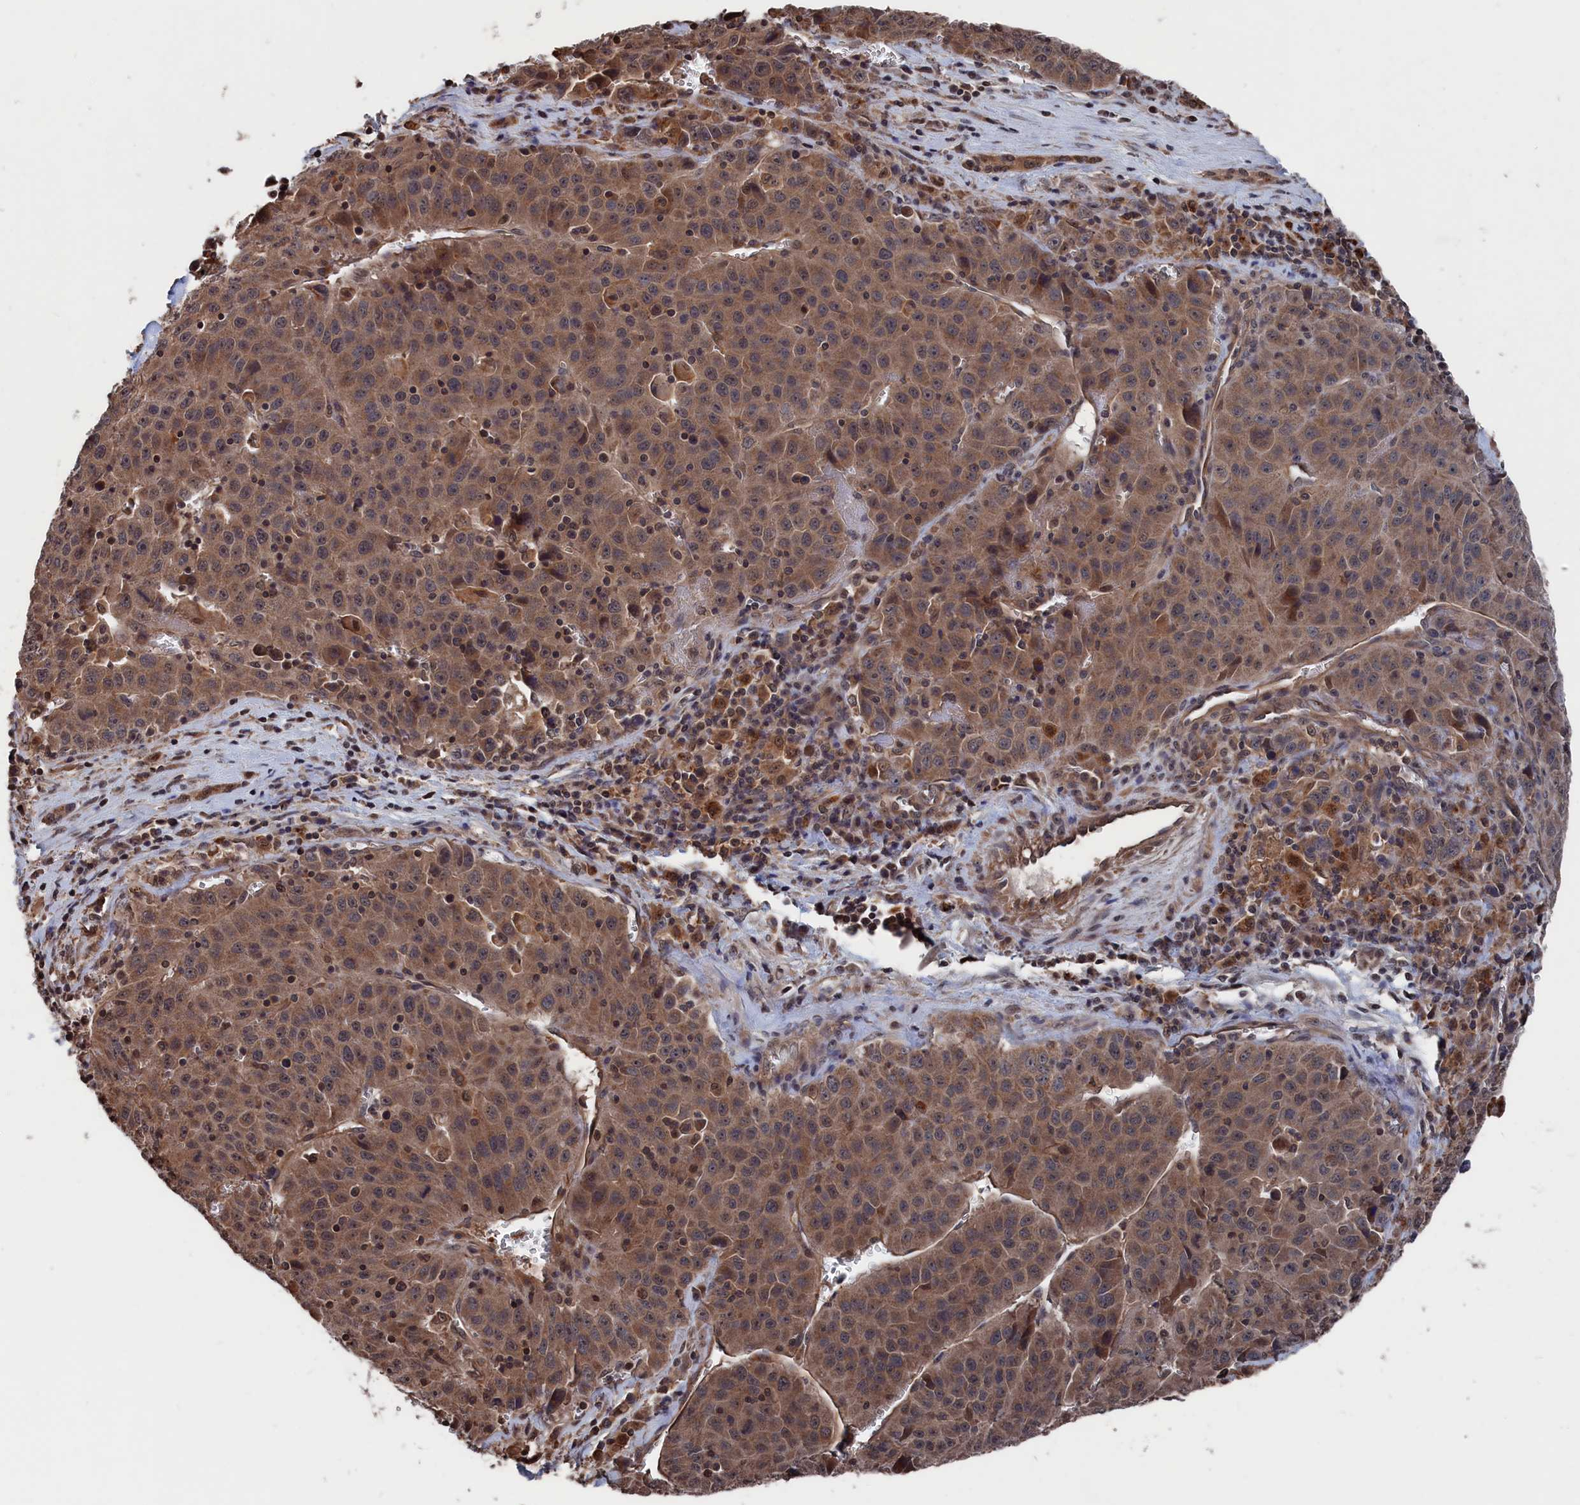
{"staining": {"intensity": "weak", "quantity": "25%-75%", "location": "cytoplasmic/membranous"}, "tissue": "liver cancer", "cell_type": "Tumor cells", "image_type": "cancer", "snomed": [{"axis": "morphology", "description": "Carcinoma, Hepatocellular, NOS"}, {"axis": "topography", "description": "Liver"}], "caption": "About 25%-75% of tumor cells in human liver cancer reveal weak cytoplasmic/membranous protein positivity as visualized by brown immunohistochemical staining.", "gene": "PDE12", "patient": {"sex": "female", "age": 53}}